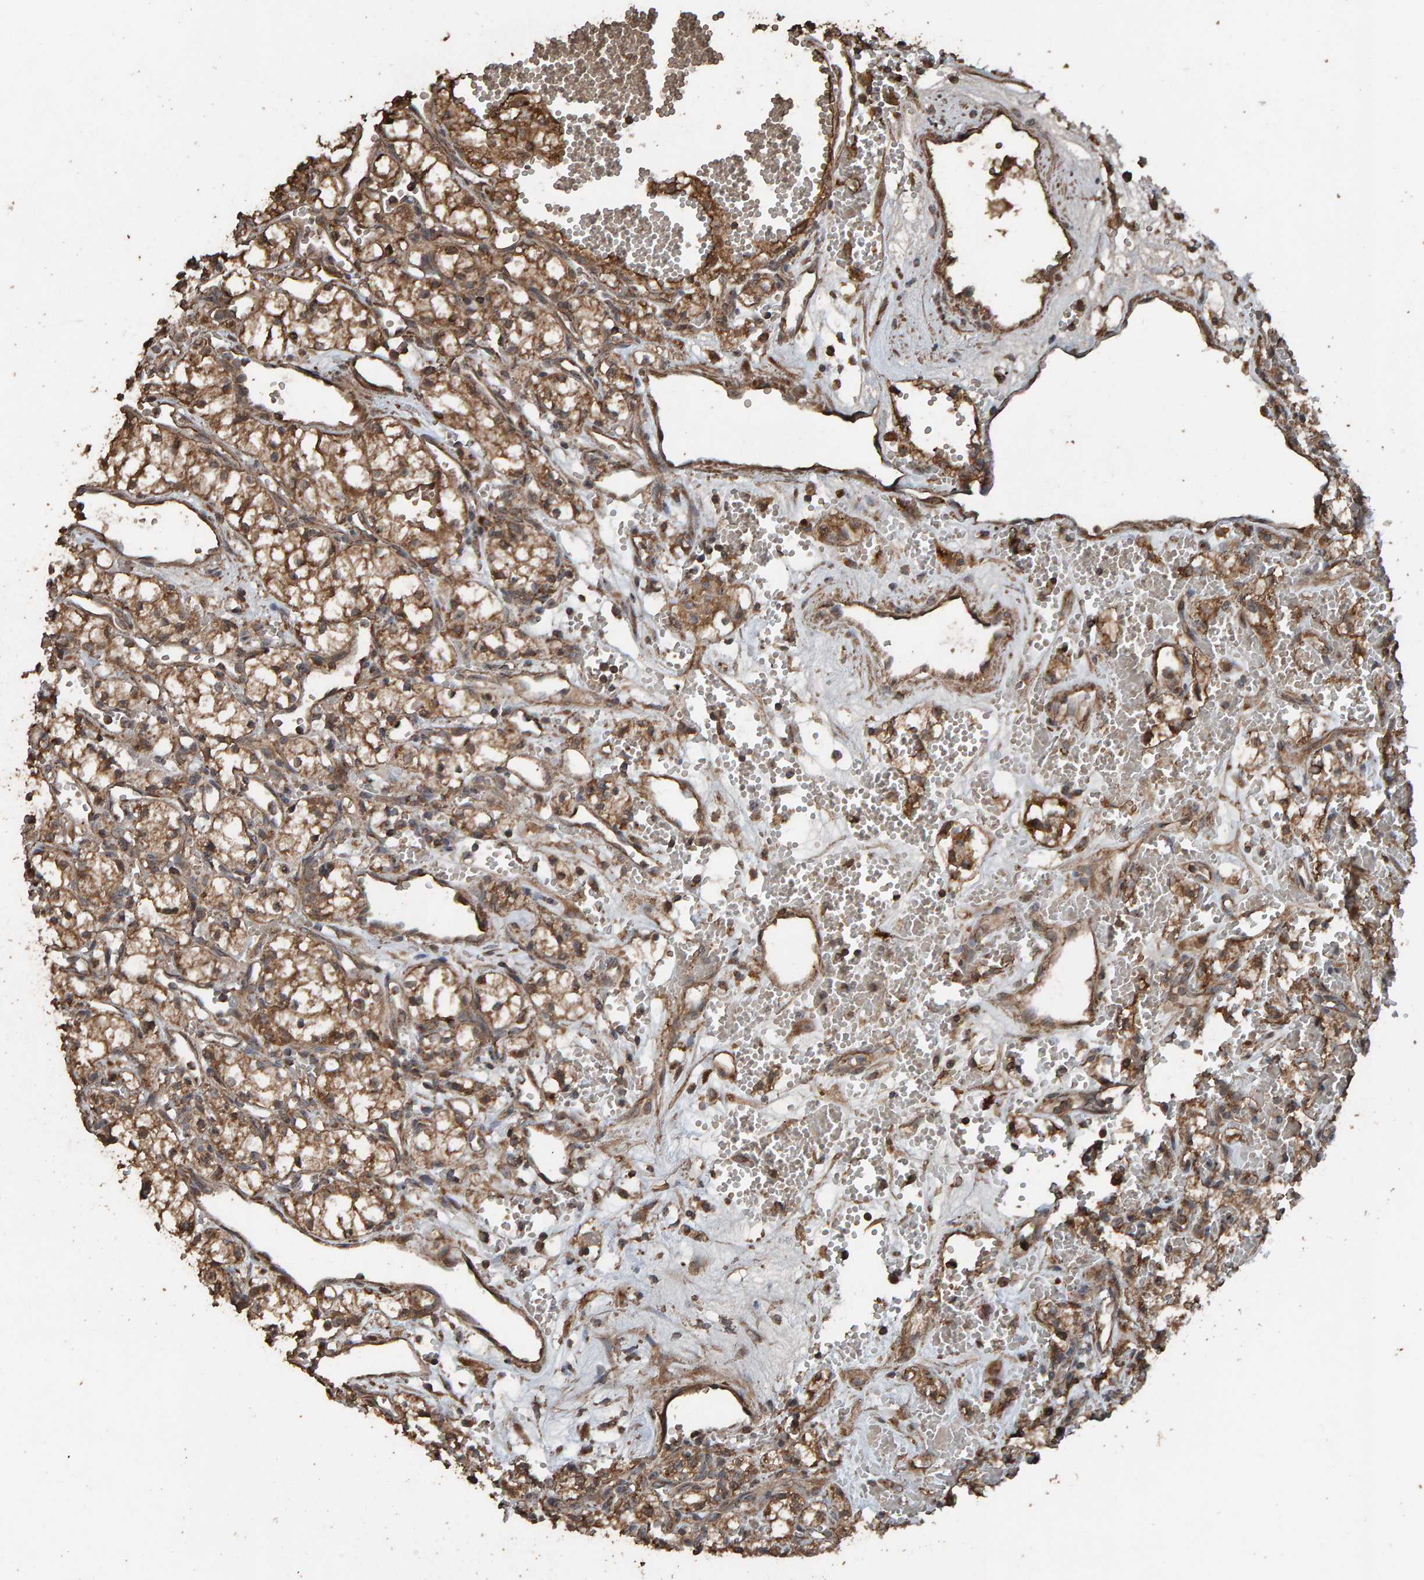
{"staining": {"intensity": "strong", "quantity": ">75%", "location": "cytoplasmic/membranous"}, "tissue": "renal cancer", "cell_type": "Tumor cells", "image_type": "cancer", "snomed": [{"axis": "morphology", "description": "Adenocarcinoma, NOS"}, {"axis": "topography", "description": "Kidney"}], "caption": "About >75% of tumor cells in renal cancer (adenocarcinoma) exhibit strong cytoplasmic/membranous protein positivity as visualized by brown immunohistochemical staining.", "gene": "DUS1L", "patient": {"sex": "male", "age": 59}}